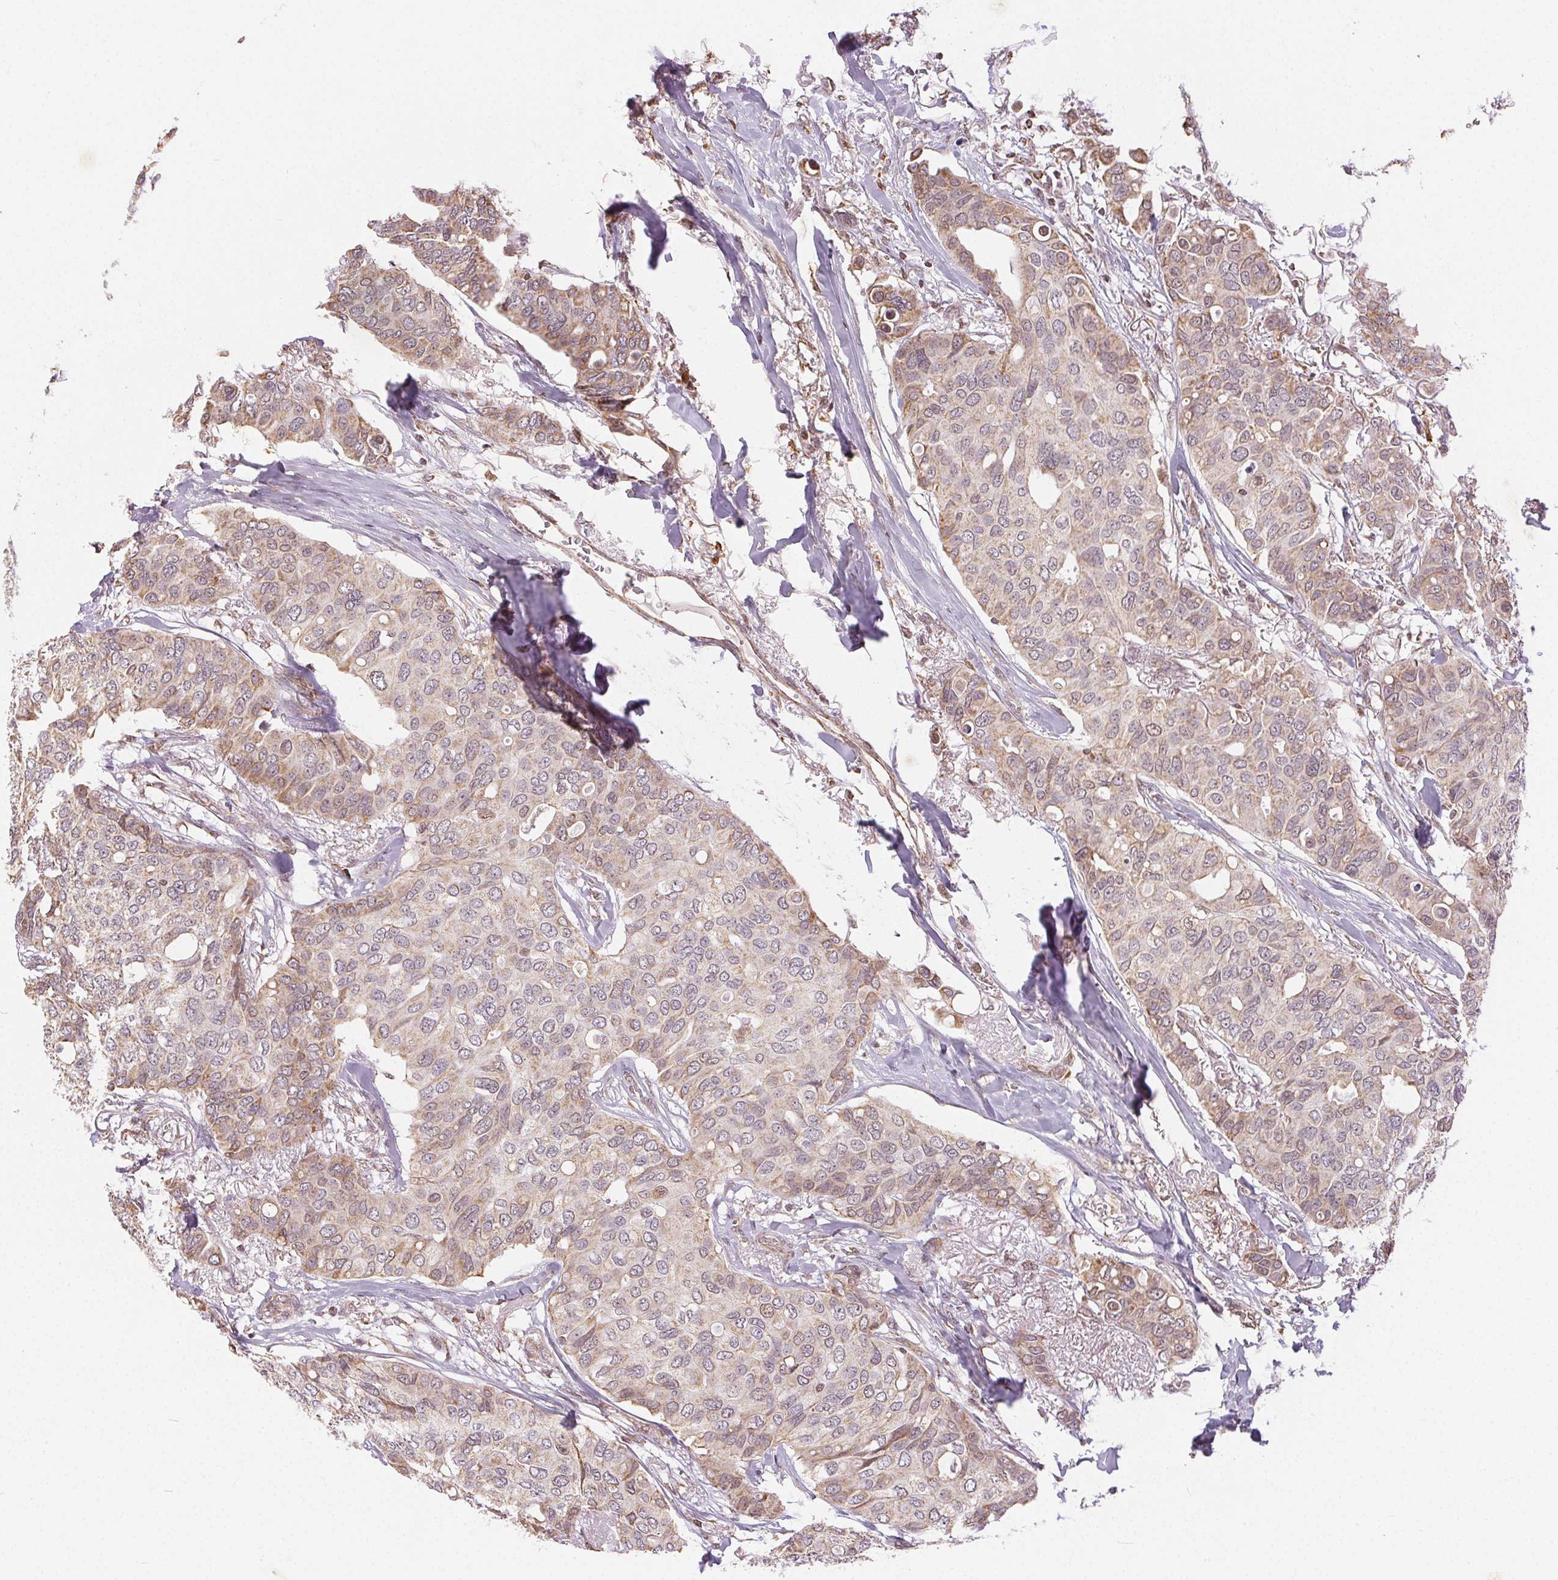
{"staining": {"intensity": "weak", "quantity": "25%-75%", "location": "cytoplasmic/membranous"}, "tissue": "breast cancer", "cell_type": "Tumor cells", "image_type": "cancer", "snomed": [{"axis": "morphology", "description": "Duct carcinoma"}, {"axis": "topography", "description": "Breast"}], "caption": "Protein expression analysis of human invasive ductal carcinoma (breast) reveals weak cytoplasmic/membranous expression in approximately 25%-75% of tumor cells. (Stains: DAB in brown, nuclei in blue, Microscopy: brightfield microscopy at high magnification).", "gene": "PIWIL4", "patient": {"sex": "female", "age": 54}}